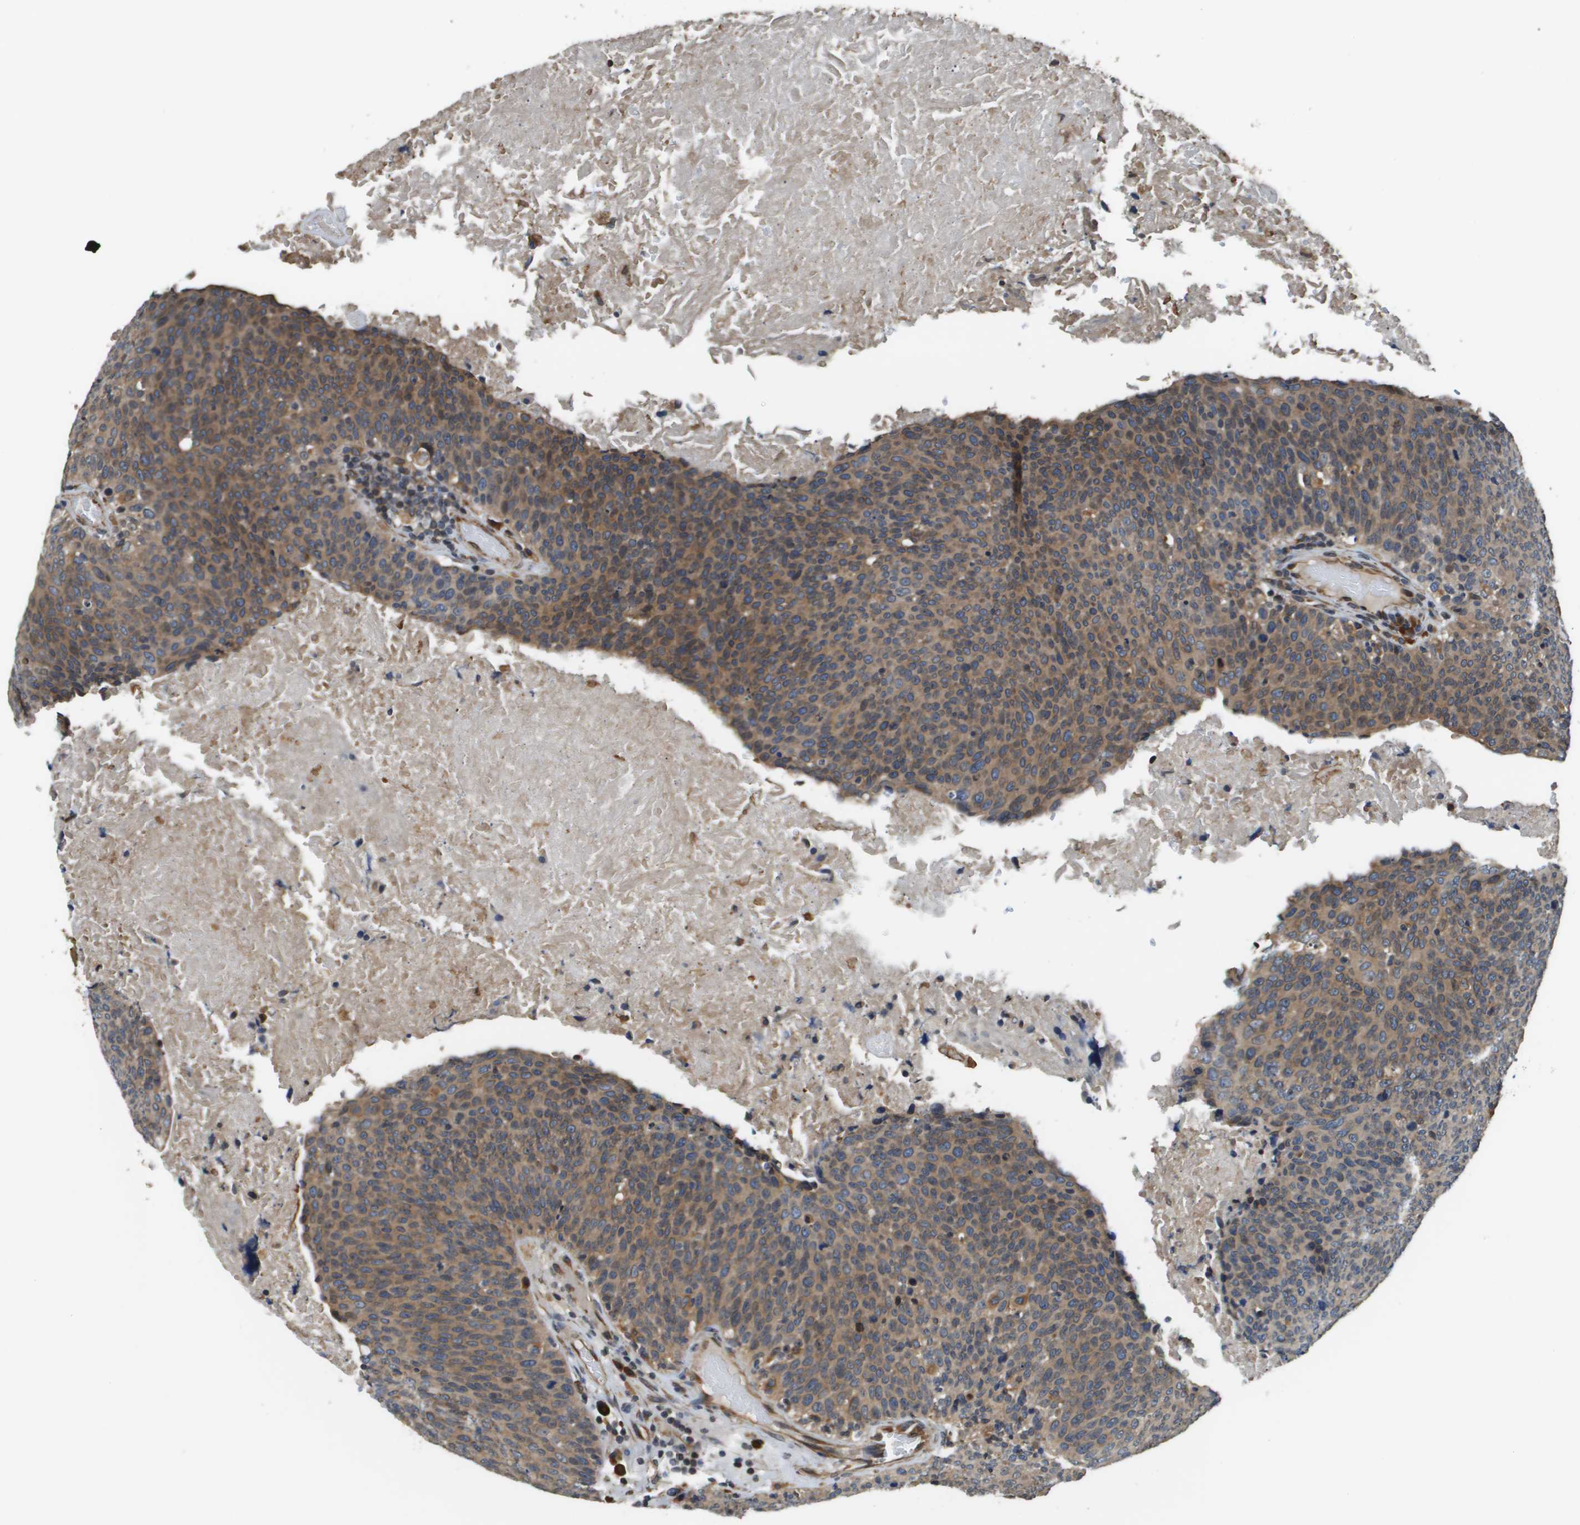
{"staining": {"intensity": "moderate", "quantity": ">75%", "location": "cytoplasmic/membranous"}, "tissue": "head and neck cancer", "cell_type": "Tumor cells", "image_type": "cancer", "snomed": [{"axis": "morphology", "description": "Squamous cell carcinoma, NOS"}, {"axis": "morphology", "description": "Squamous cell carcinoma, metastatic, NOS"}, {"axis": "topography", "description": "Lymph node"}, {"axis": "topography", "description": "Head-Neck"}], "caption": "Head and neck cancer (metastatic squamous cell carcinoma) stained for a protein (brown) displays moderate cytoplasmic/membranous positive expression in approximately >75% of tumor cells.", "gene": "SEC62", "patient": {"sex": "male", "age": 62}}